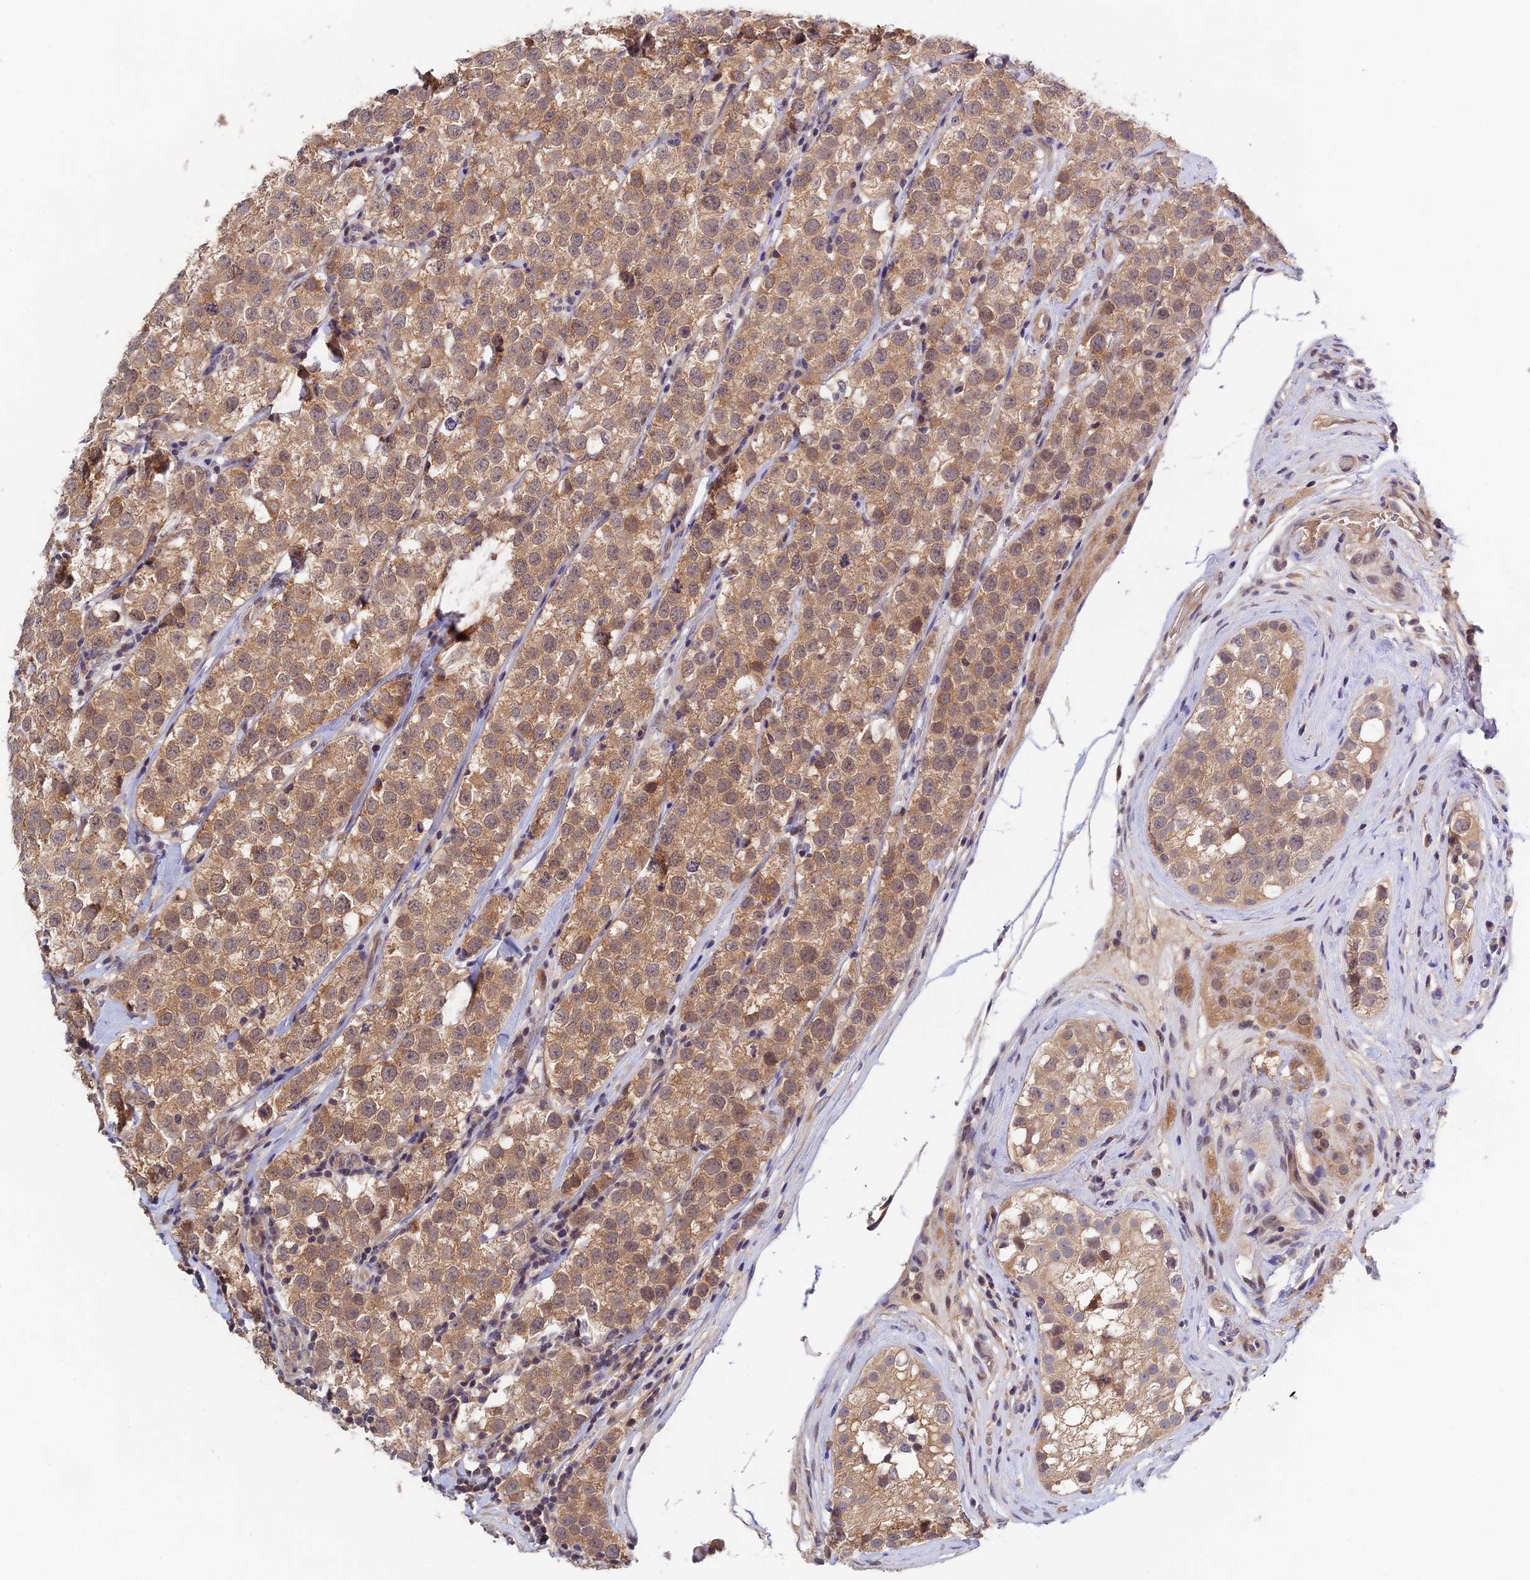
{"staining": {"intensity": "moderate", "quantity": ">75%", "location": "cytoplasmic/membranous"}, "tissue": "testis cancer", "cell_type": "Tumor cells", "image_type": "cancer", "snomed": [{"axis": "morphology", "description": "Seminoma, NOS"}, {"axis": "topography", "description": "Testis"}], "caption": "Immunohistochemical staining of human testis cancer (seminoma) displays medium levels of moderate cytoplasmic/membranous protein expression in about >75% of tumor cells. The staining is performed using DAB (3,3'-diaminobenzidine) brown chromogen to label protein expression. The nuclei are counter-stained blue using hematoxylin.", "gene": "CWH43", "patient": {"sex": "male", "age": 34}}